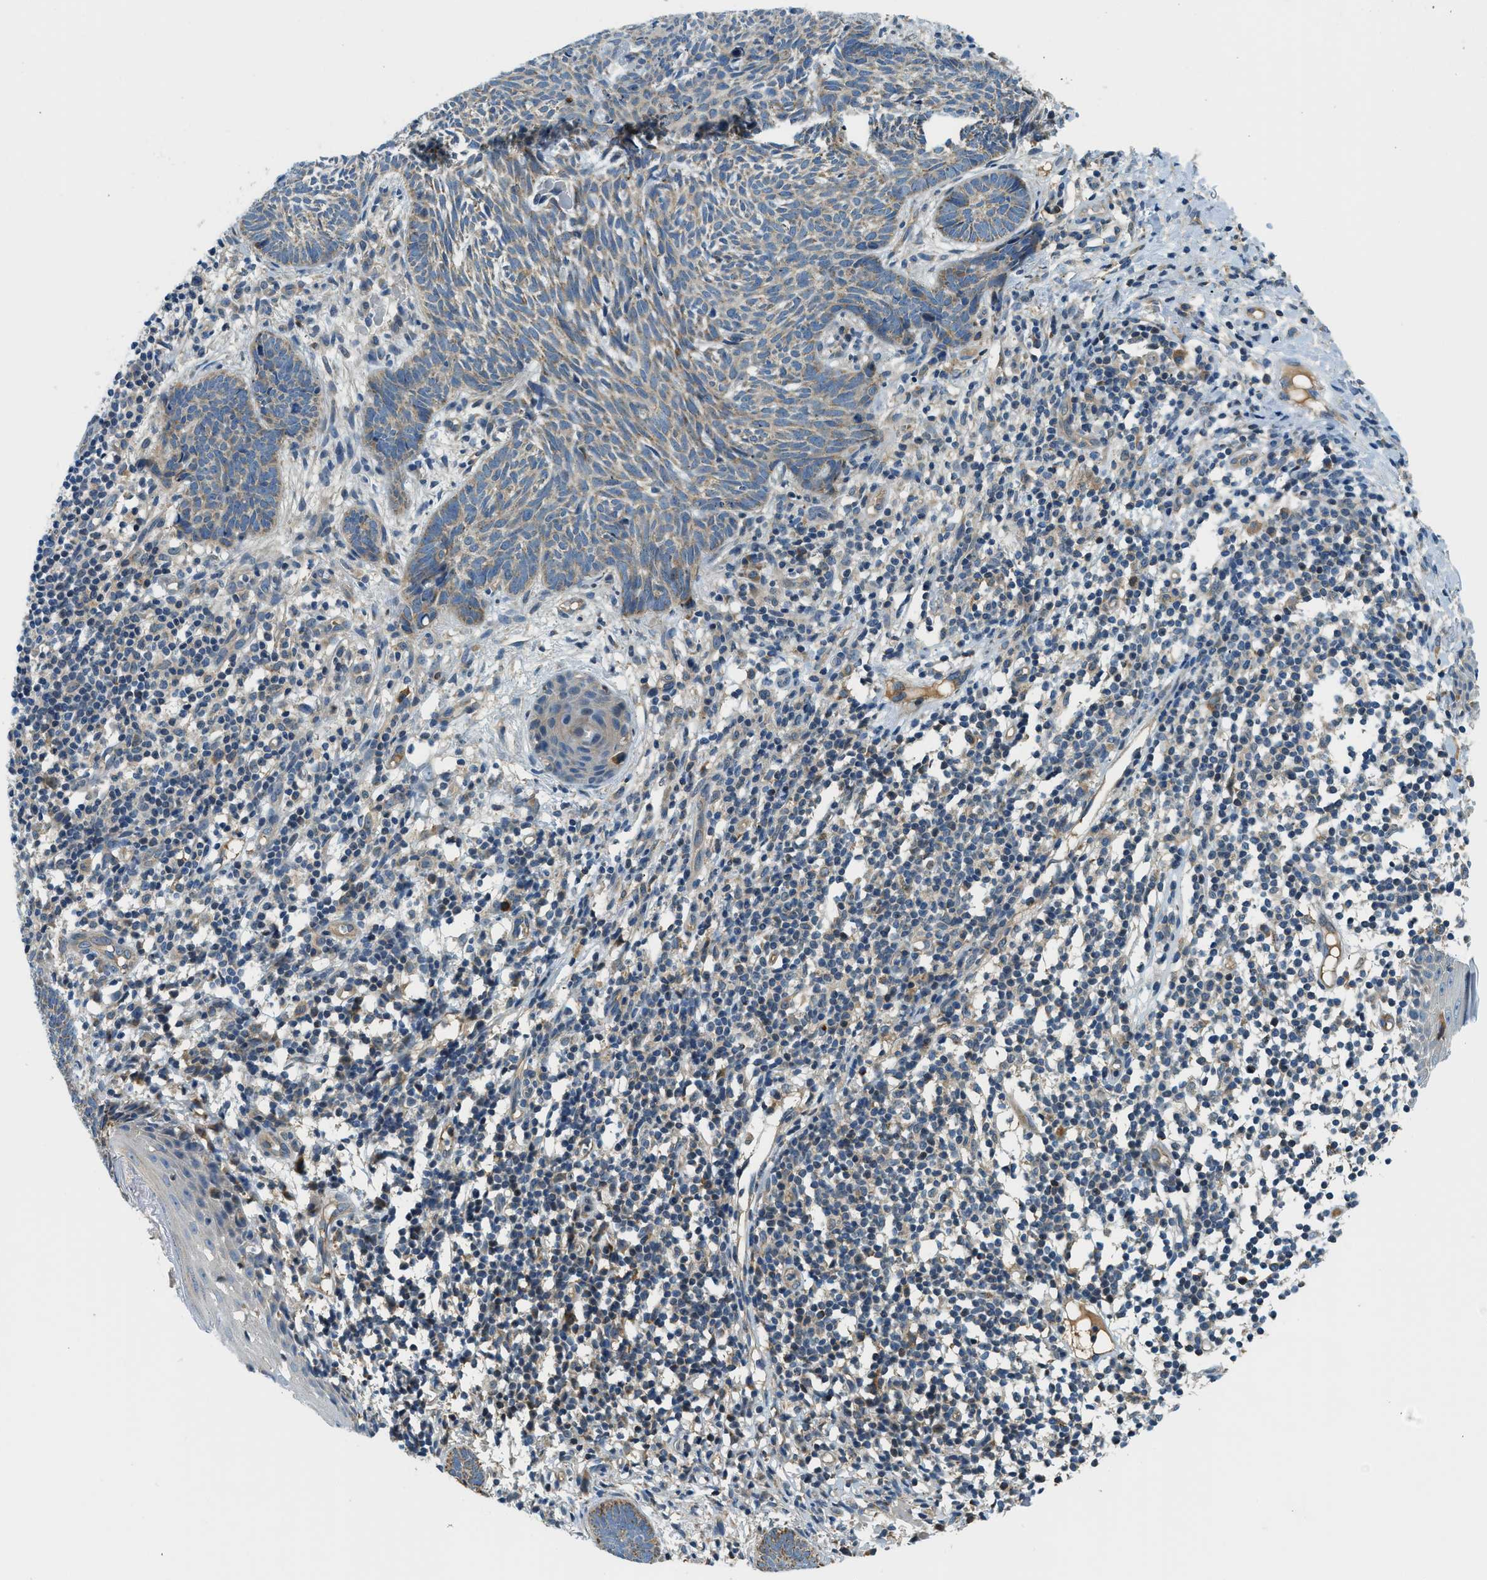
{"staining": {"intensity": "moderate", "quantity": ">75%", "location": "cytoplasmic/membranous"}, "tissue": "skin cancer", "cell_type": "Tumor cells", "image_type": "cancer", "snomed": [{"axis": "morphology", "description": "Basal cell carcinoma"}, {"axis": "topography", "description": "Skin"}], "caption": "Skin cancer was stained to show a protein in brown. There is medium levels of moderate cytoplasmic/membranous expression in about >75% of tumor cells.", "gene": "KCNK1", "patient": {"sex": "male", "age": 60}}